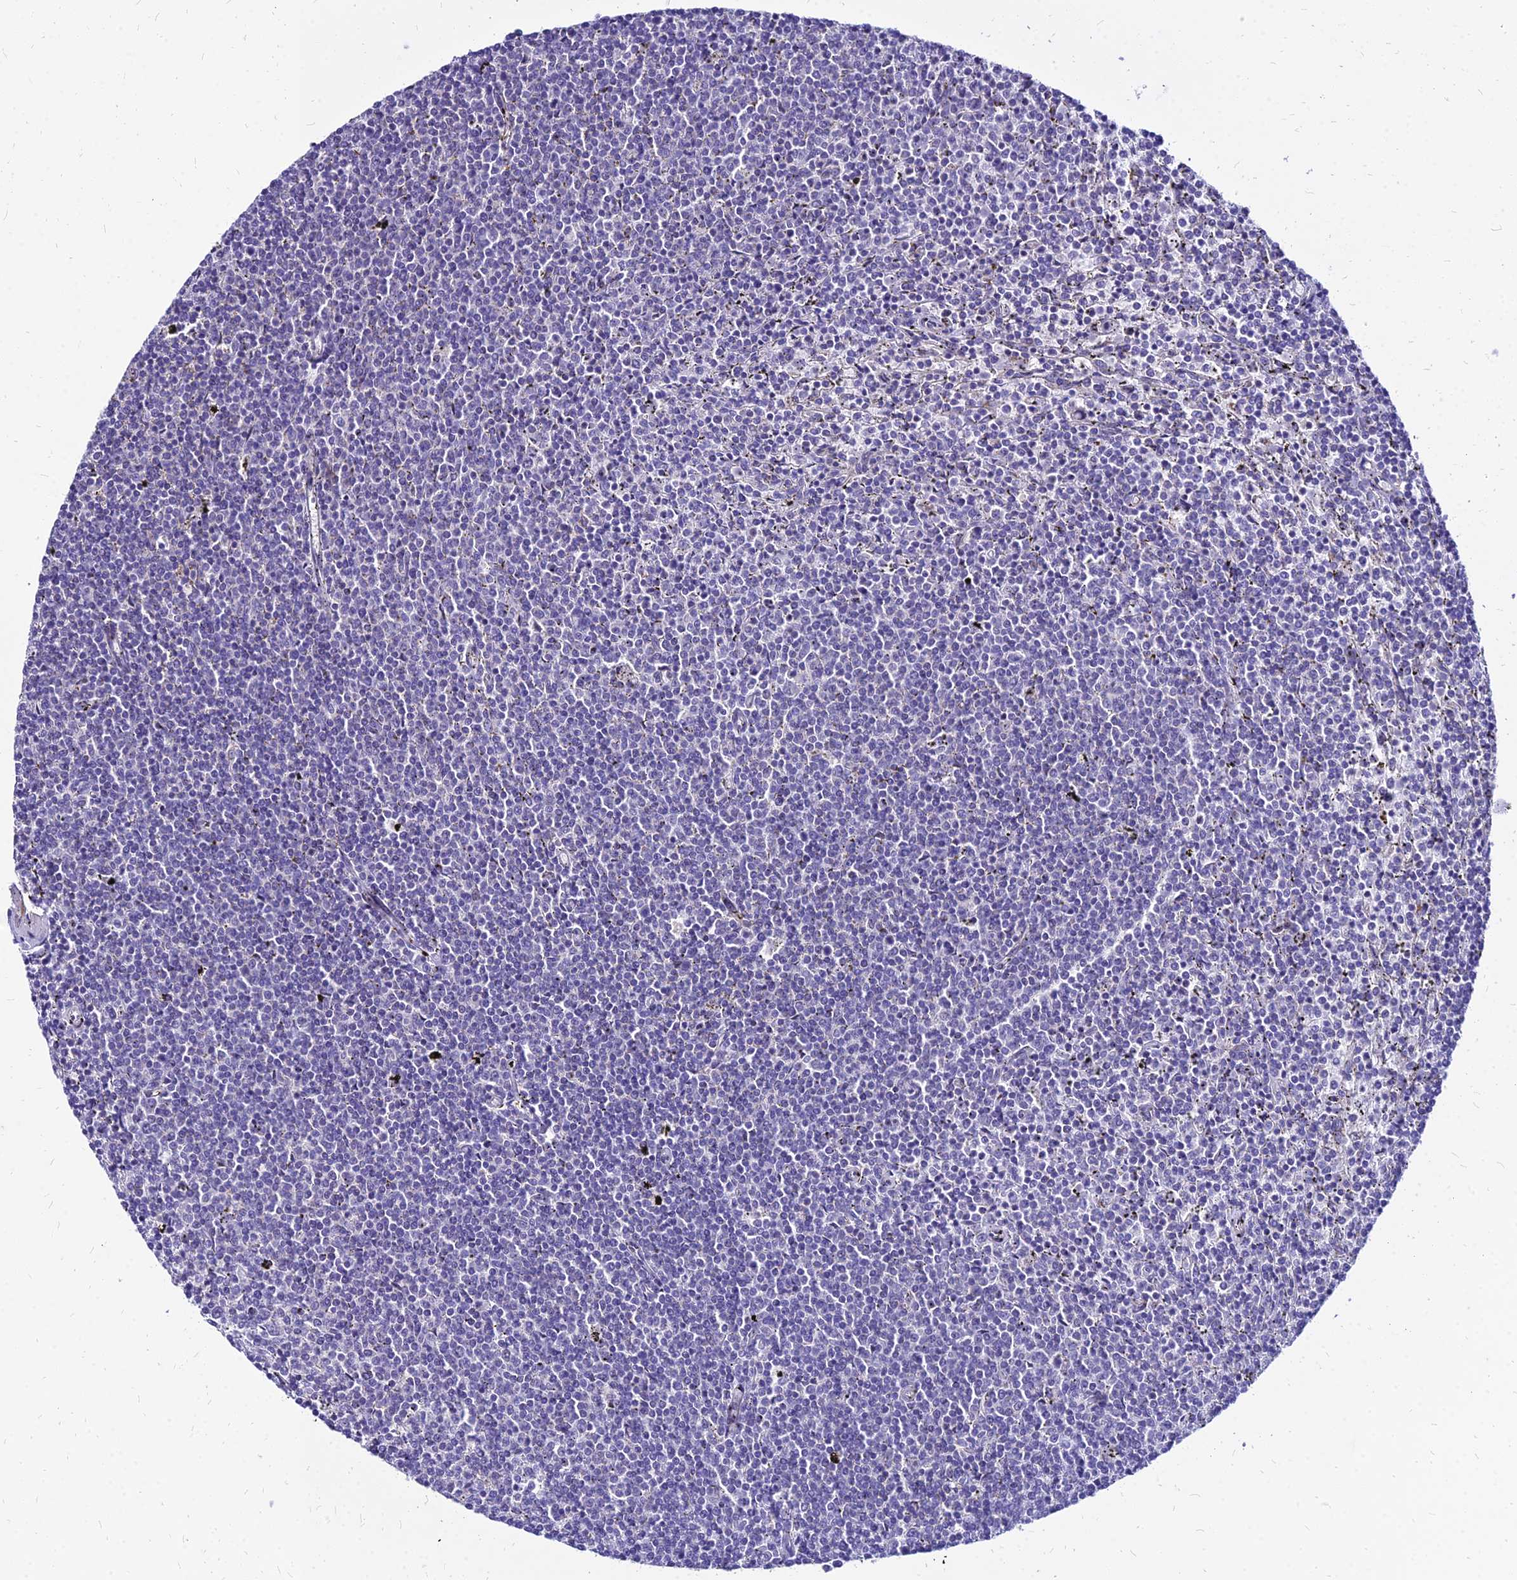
{"staining": {"intensity": "negative", "quantity": "none", "location": "none"}, "tissue": "lymphoma", "cell_type": "Tumor cells", "image_type": "cancer", "snomed": [{"axis": "morphology", "description": "Malignant lymphoma, non-Hodgkin's type, Low grade"}, {"axis": "topography", "description": "Spleen"}], "caption": "This is an IHC photomicrograph of human lymphoma. There is no staining in tumor cells.", "gene": "YEATS2", "patient": {"sex": "female", "age": 50}}